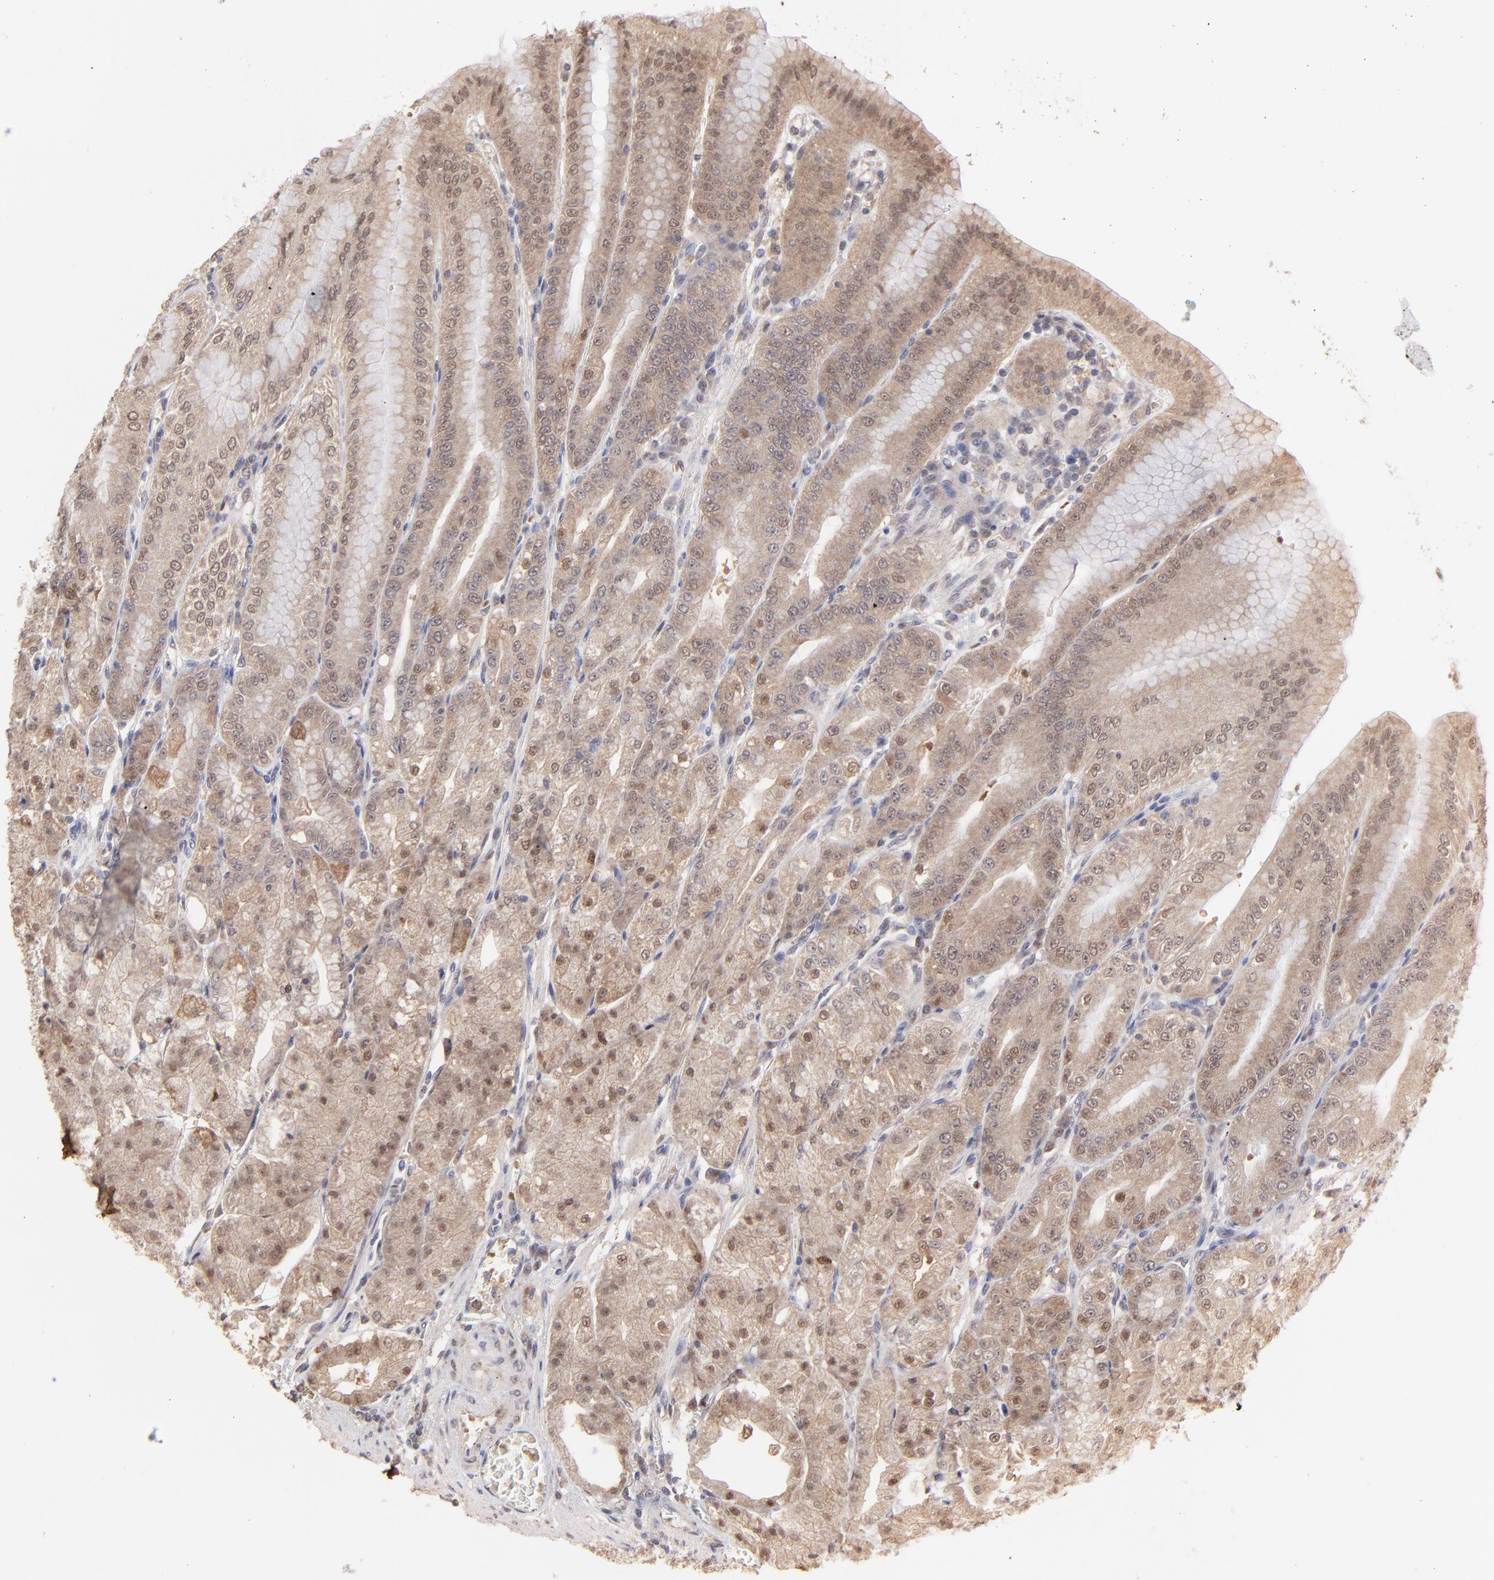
{"staining": {"intensity": "moderate", "quantity": ">75%", "location": "cytoplasmic/membranous,nuclear"}, "tissue": "stomach", "cell_type": "Glandular cells", "image_type": "normal", "snomed": [{"axis": "morphology", "description": "Normal tissue, NOS"}, {"axis": "topography", "description": "Stomach, lower"}], "caption": "Moderate cytoplasmic/membranous,nuclear protein positivity is appreciated in approximately >75% of glandular cells in stomach. (DAB = brown stain, brightfield microscopy at high magnification).", "gene": "PSMD14", "patient": {"sex": "male", "age": 71}}